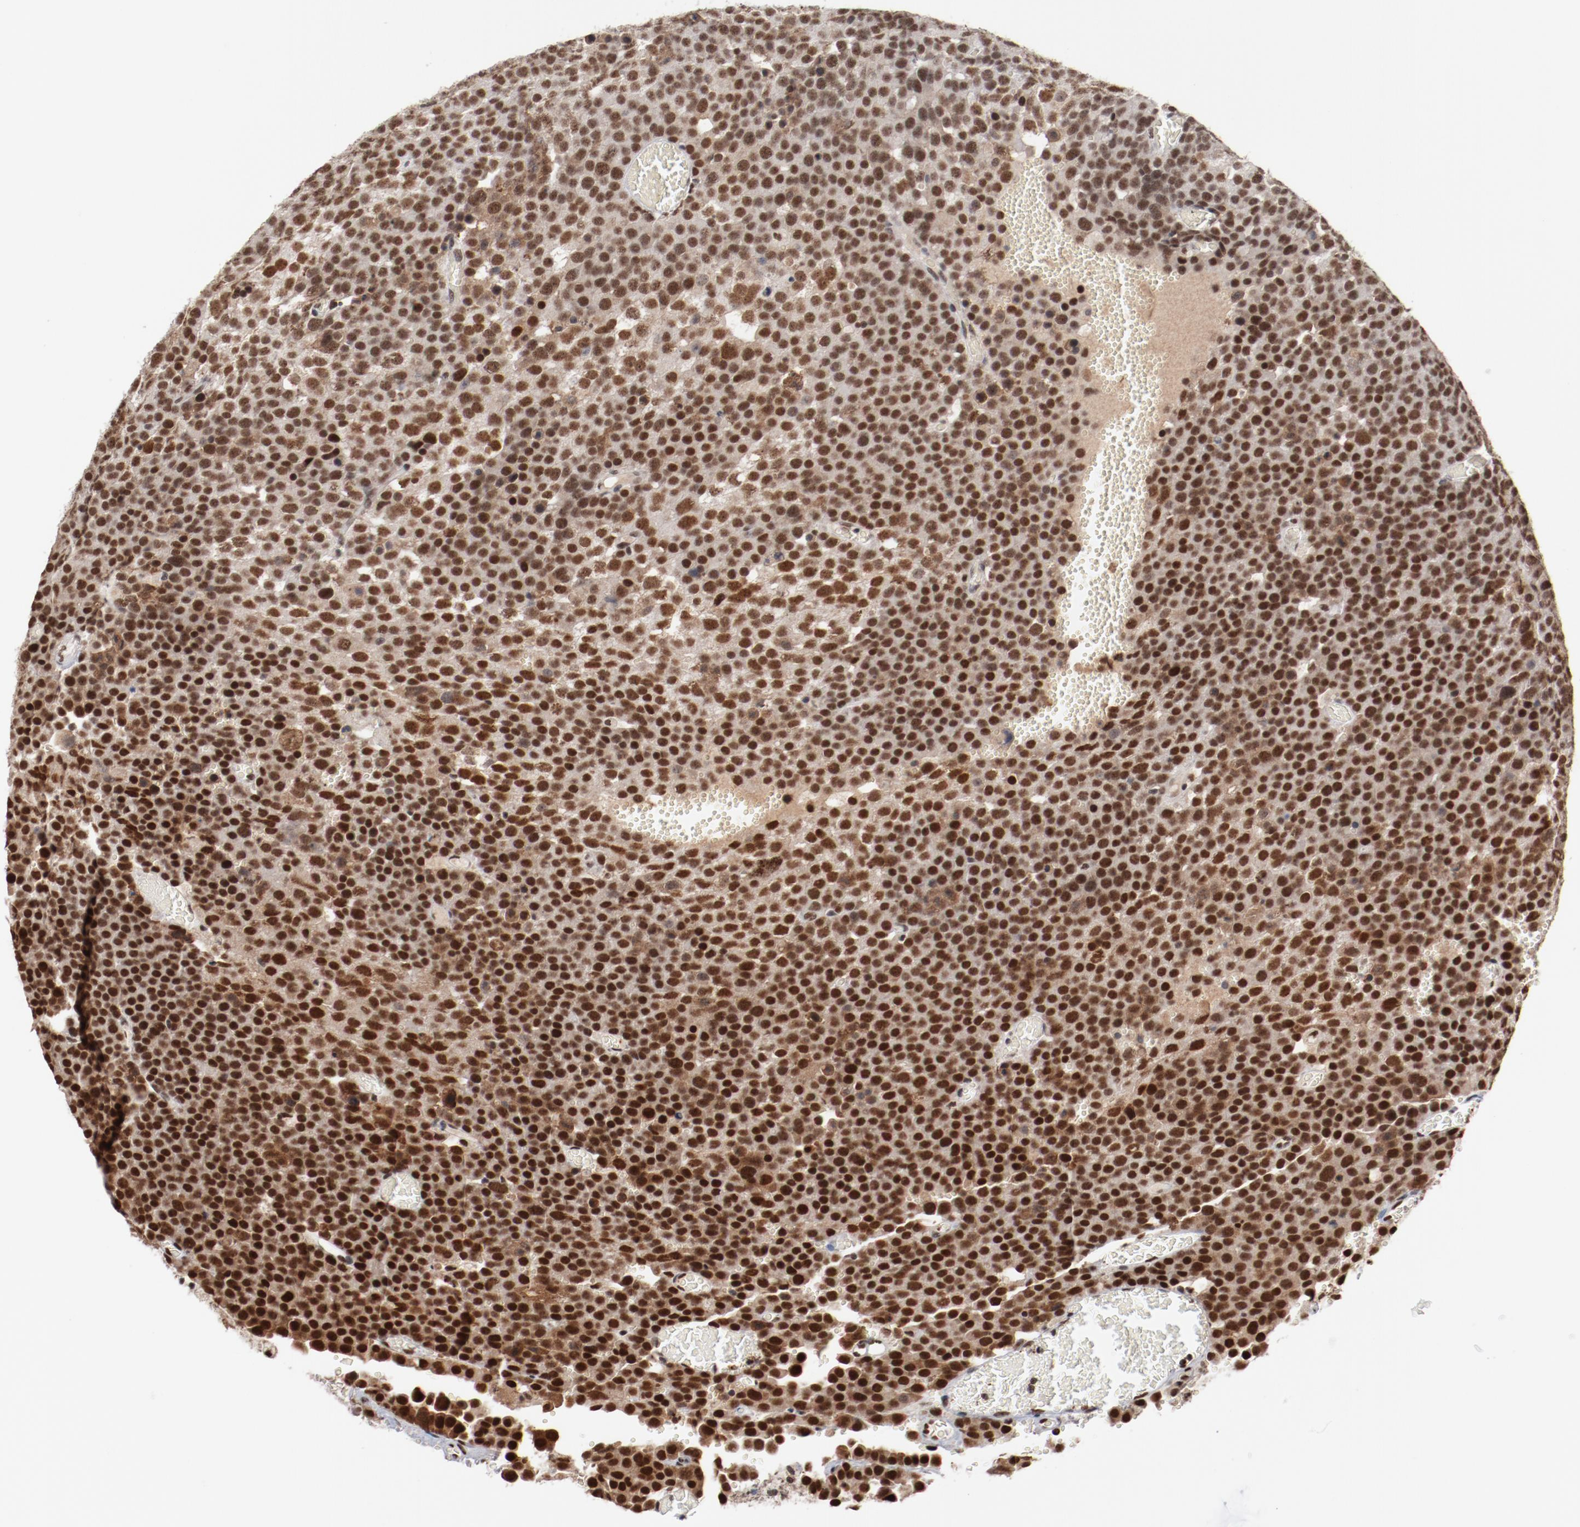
{"staining": {"intensity": "moderate", "quantity": ">75%", "location": "cytoplasmic/membranous,nuclear"}, "tissue": "testis cancer", "cell_type": "Tumor cells", "image_type": "cancer", "snomed": [{"axis": "morphology", "description": "Seminoma, NOS"}, {"axis": "topography", "description": "Testis"}], "caption": "Immunohistochemical staining of testis cancer exhibits medium levels of moderate cytoplasmic/membranous and nuclear staining in approximately >75% of tumor cells.", "gene": "BUB3", "patient": {"sex": "male", "age": 71}}